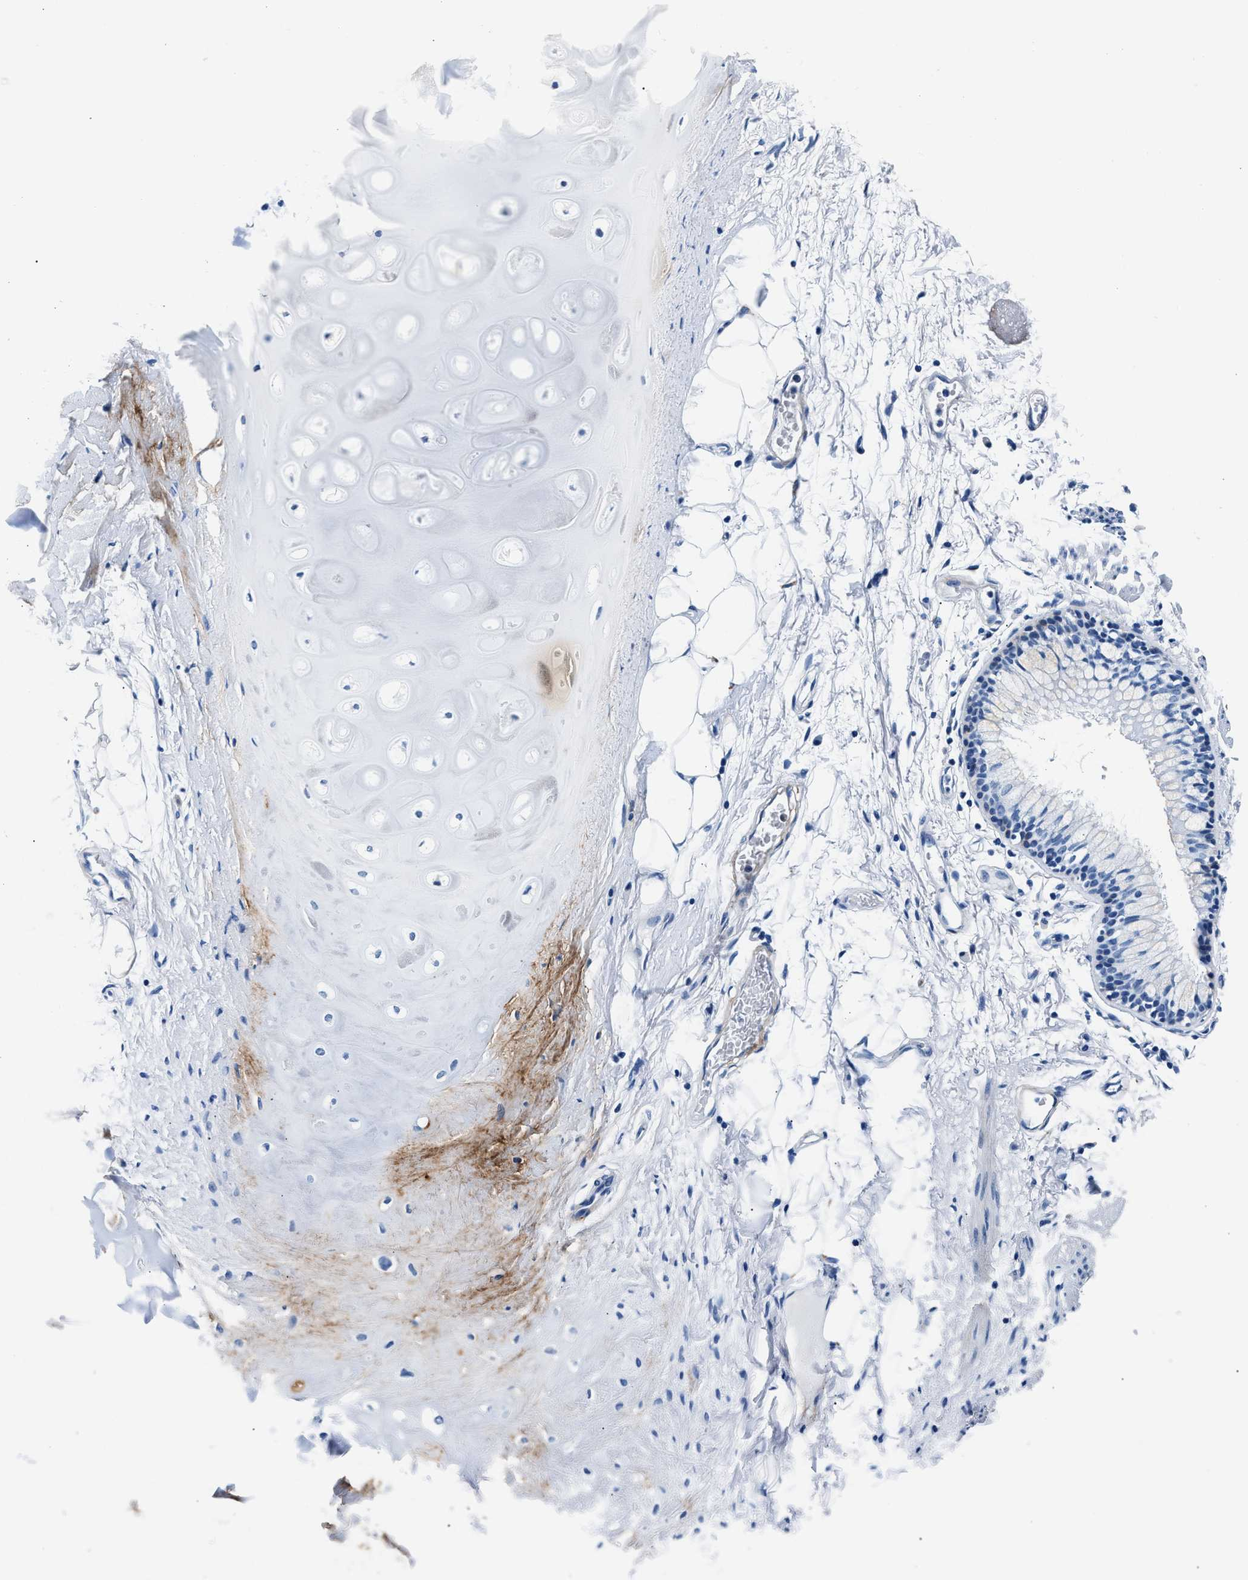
{"staining": {"intensity": "negative", "quantity": "none", "location": "none"}, "tissue": "adipose tissue", "cell_type": "Adipocytes", "image_type": "normal", "snomed": [{"axis": "morphology", "description": "Normal tissue, NOS"}, {"axis": "topography", "description": "Cartilage tissue"}, {"axis": "topography", "description": "Bronchus"}], "caption": "DAB immunohistochemical staining of normal human adipose tissue demonstrates no significant positivity in adipocytes. (DAB (3,3'-diaminobenzidine) immunohistochemistry (IHC), high magnification).", "gene": "TNR", "patient": {"sex": "female", "age": 73}}